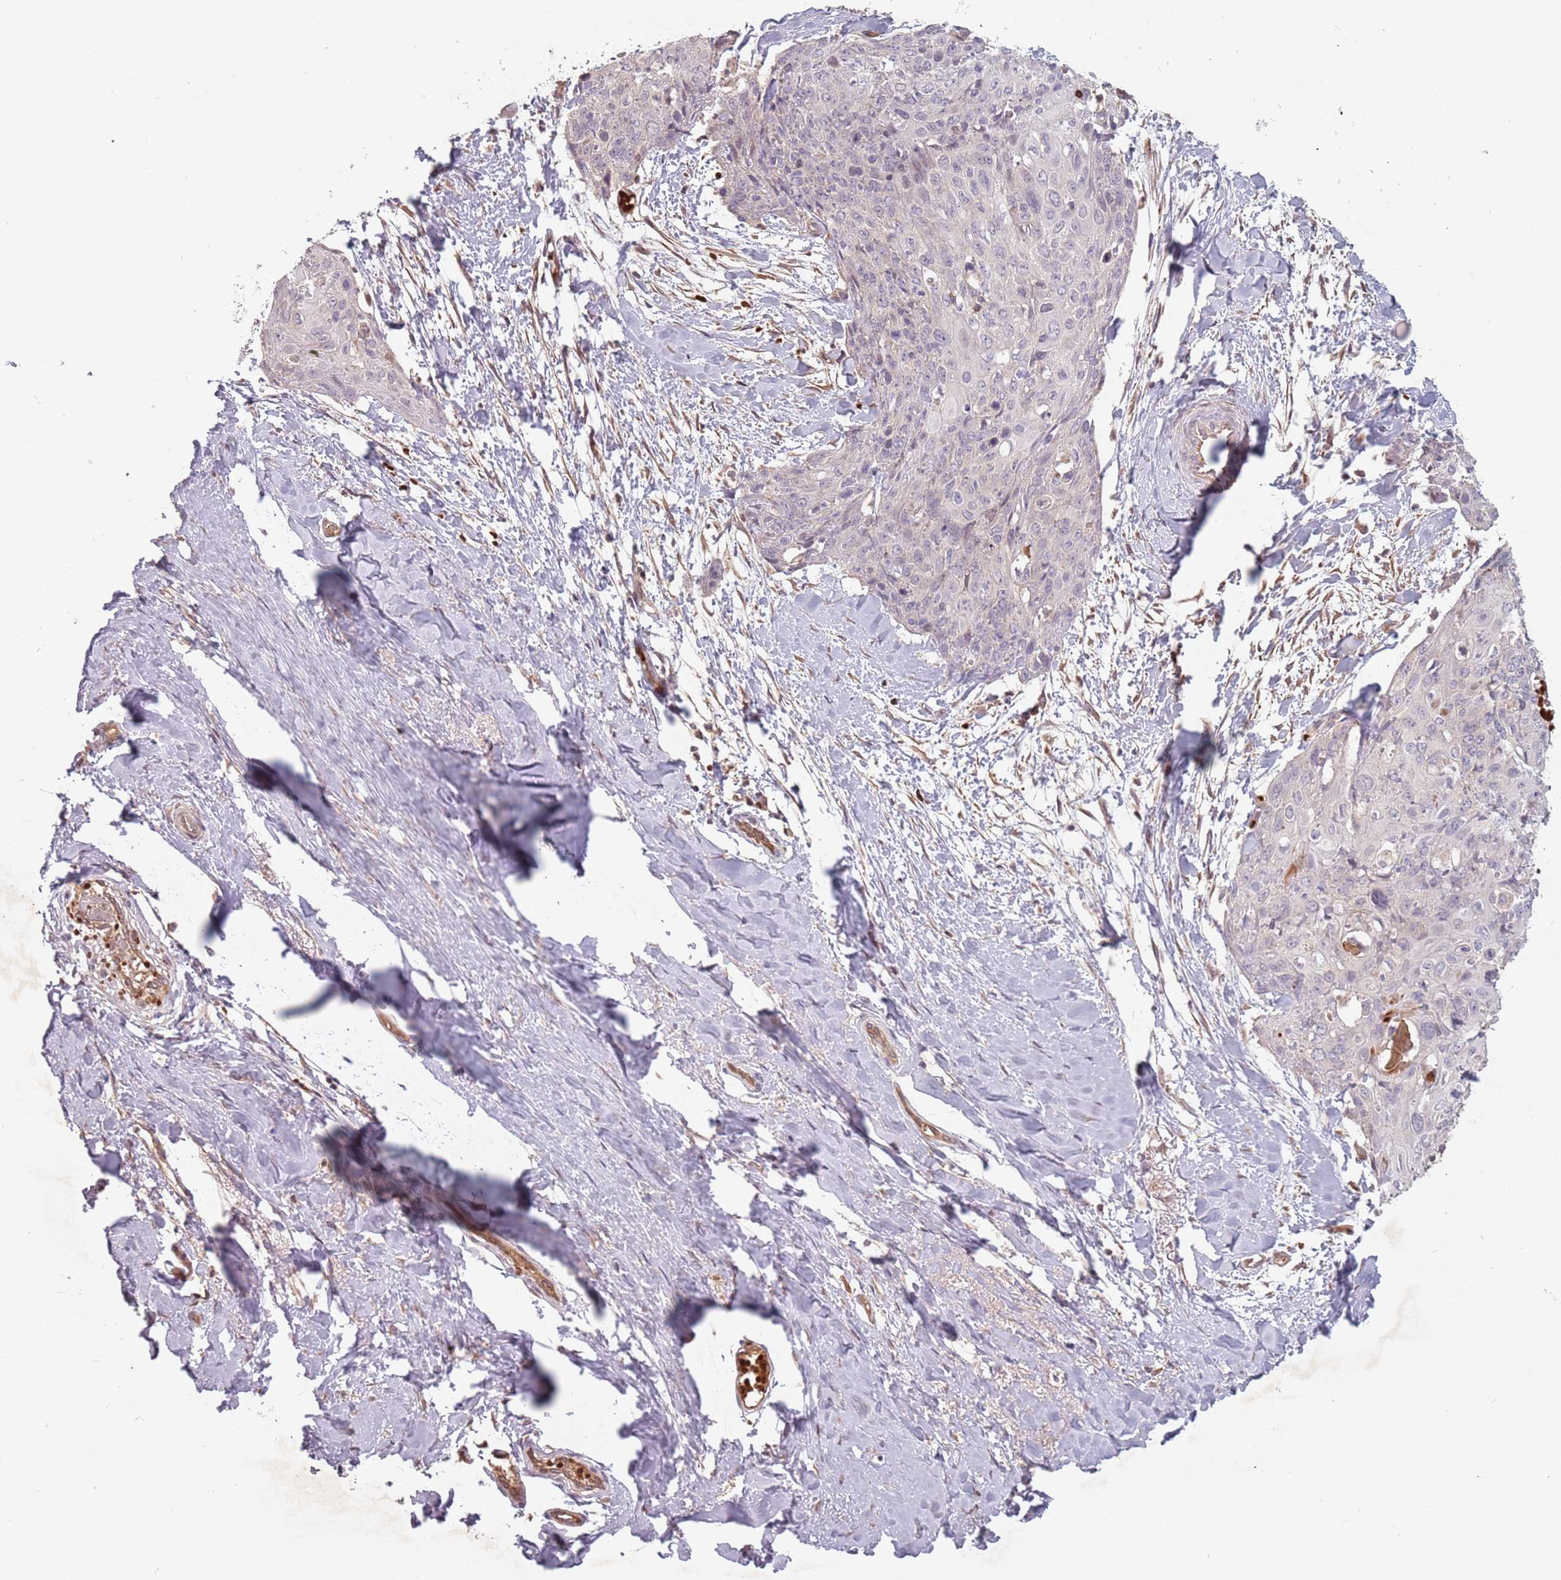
{"staining": {"intensity": "negative", "quantity": "none", "location": "none"}, "tissue": "skin cancer", "cell_type": "Tumor cells", "image_type": "cancer", "snomed": [{"axis": "morphology", "description": "Squamous cell carcinoma, NOS"}, {"axis": "topography", "description": "Skin"}, {"axis": "topography", "description": "Vulva"}], "caption": "The image demonstrates no significant expression in tumor cells of squamous cell carcinoma (skin).", "gene": "GPR180", "patient": {"sex": "female", "age": 85}}